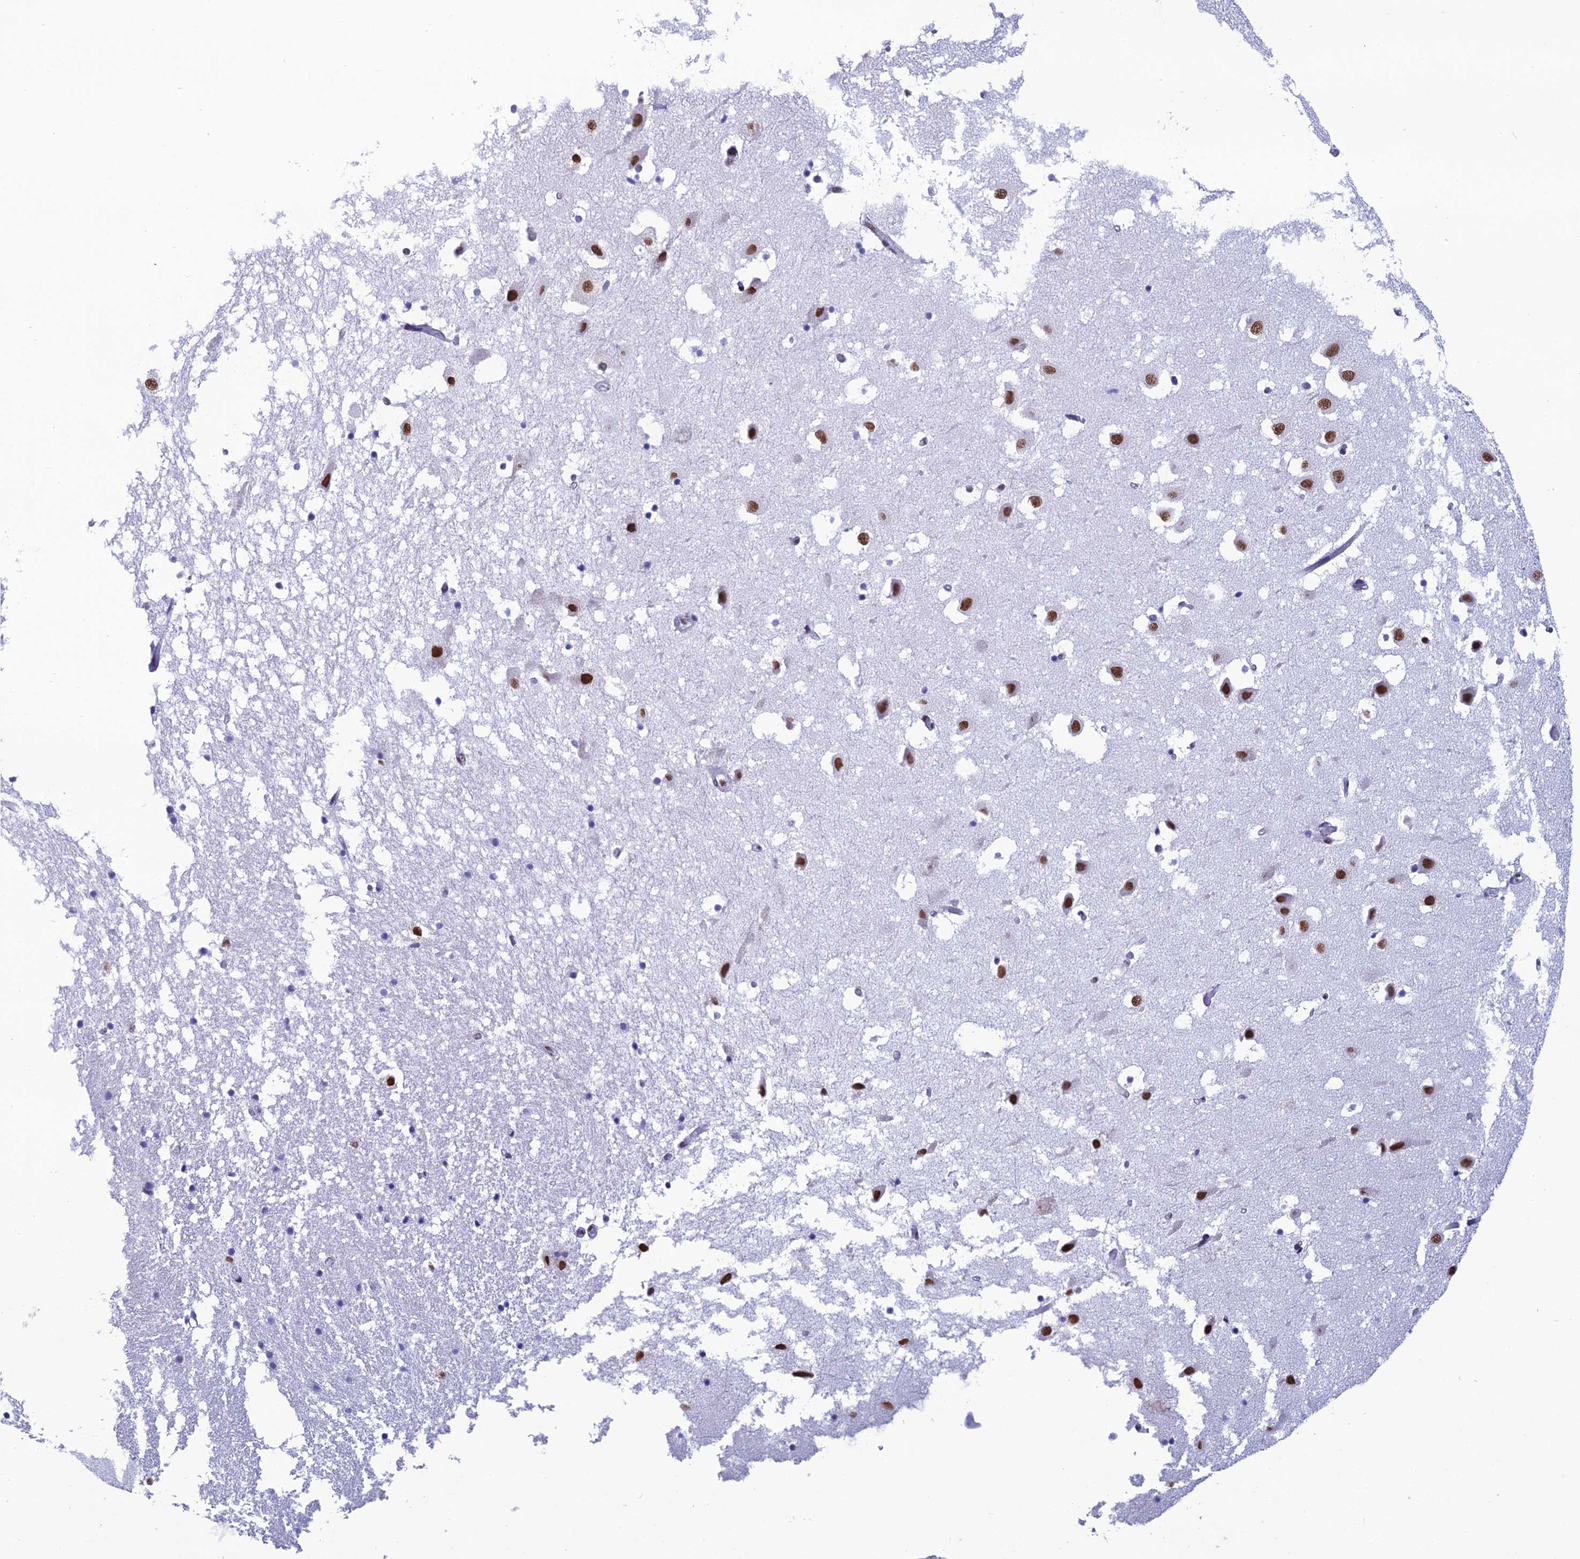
{"staining": {"intensity": "moderate", "quantity": "<25%", "location": "nuclear"}, "tissue": "hippocampus", "cell_type": "Glial cells", "image_type": "normal", "snomed": [{"axis": "morphology", "description": "Normal tissue, NOS"}, {"axis": "topography", "description": "Hippocampus"}], "caption": "Moderate nuclear staining for a protein is appreciated in about <25% of glial cells of normal hippocampus using immunohistochemistry.", "gene": "PRAMEF12", "patient": {"sex": "female", "age": 52}}